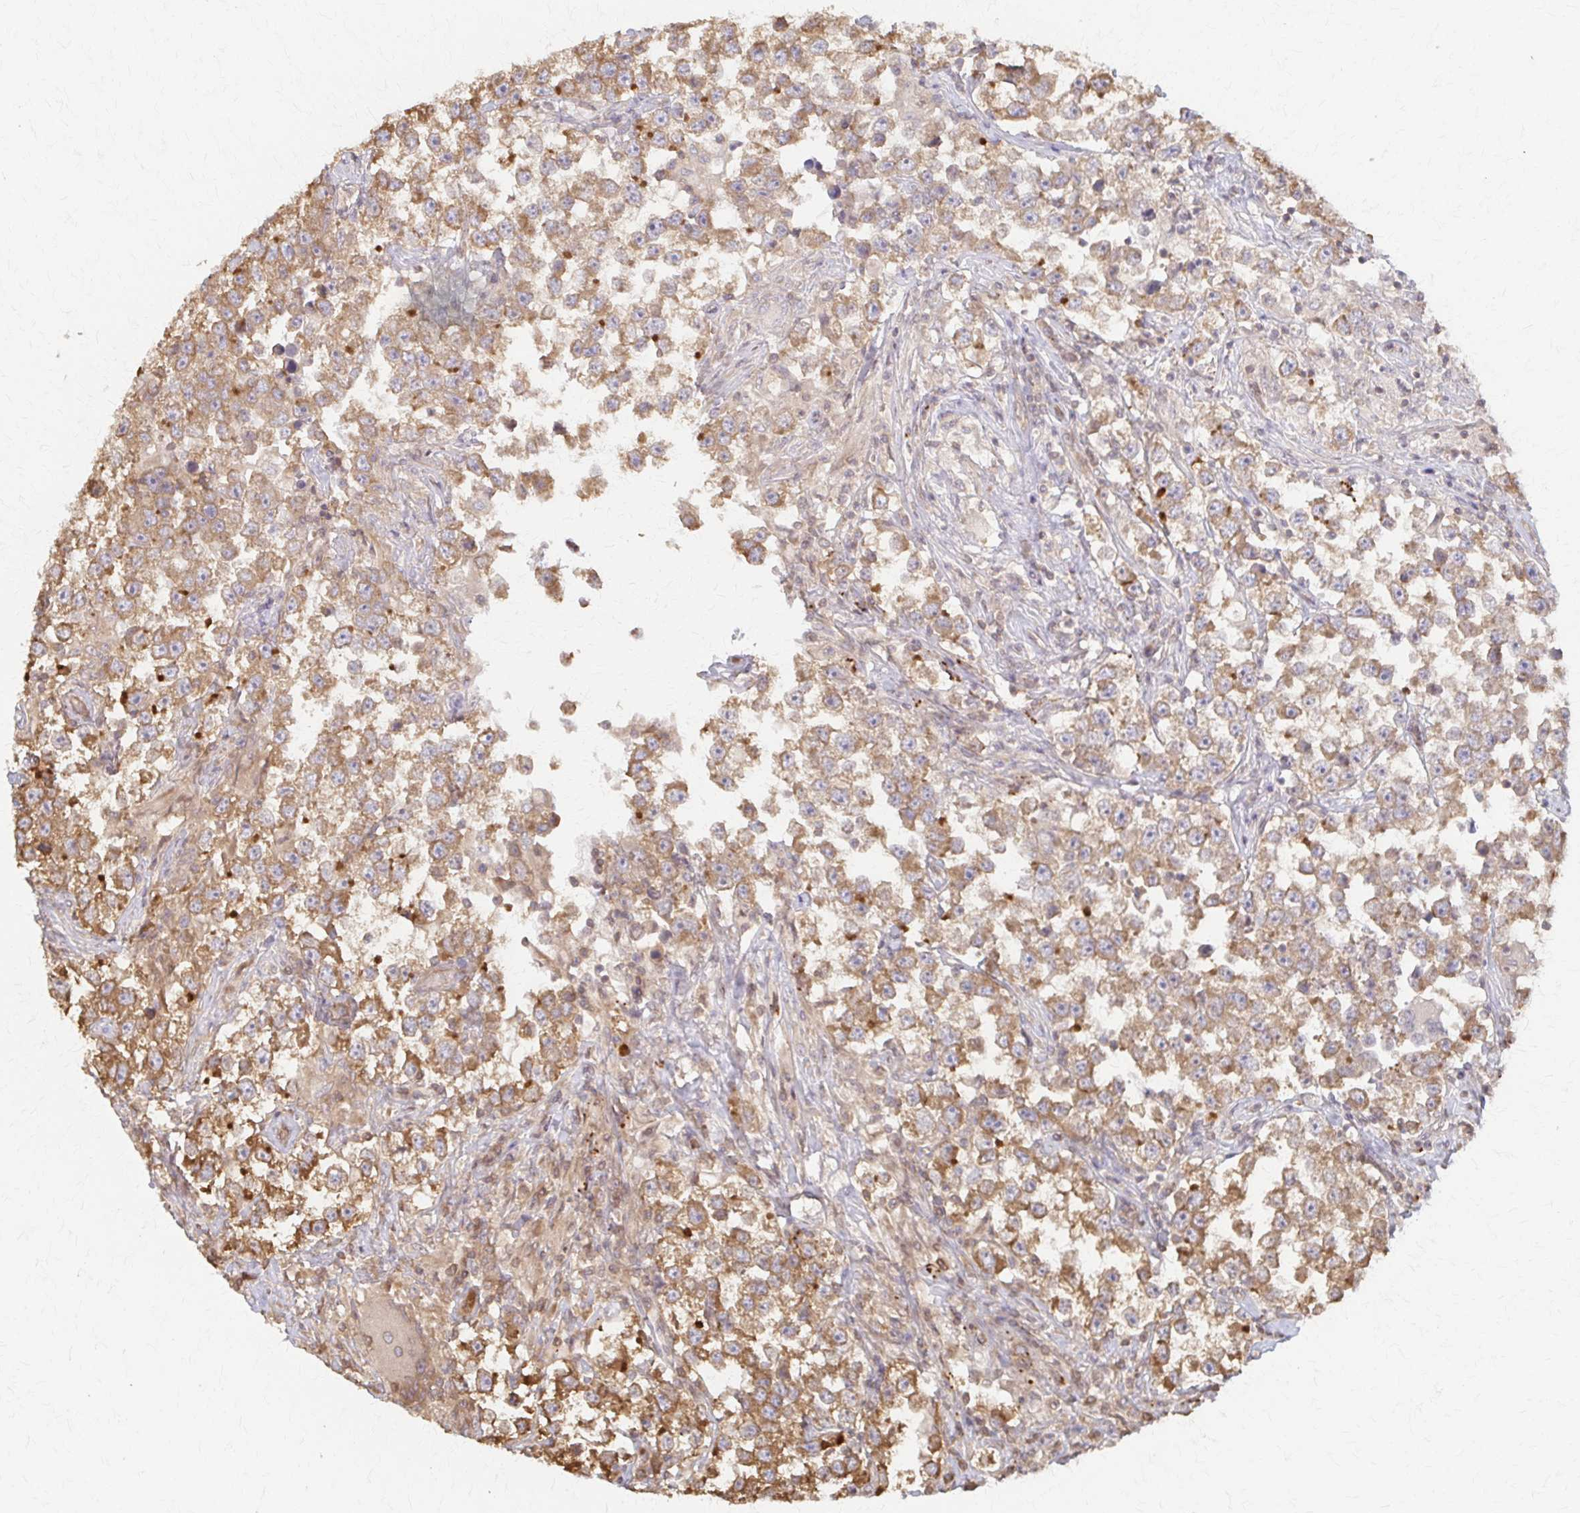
{"staining": {"intensity": "moderate", "quantity": ">75%", "location": "cytoplasmic/membranous"}, "tissue": "testis cancer", "cell_type": "Tumor cells", "image_type": "cancer", "snomed": [{"axis": "morphology", "description": "Seminoma, NOS"}, {"axis": "topography", "description": "Testis"}], "caption": "The immunohistochemical stain highlights moderate cytoplasmic/membranous staining in tumor cells of testis cancer tissue.", "gene": "ARHGAP35", "patient": {"sex": "male", "age": 46}}